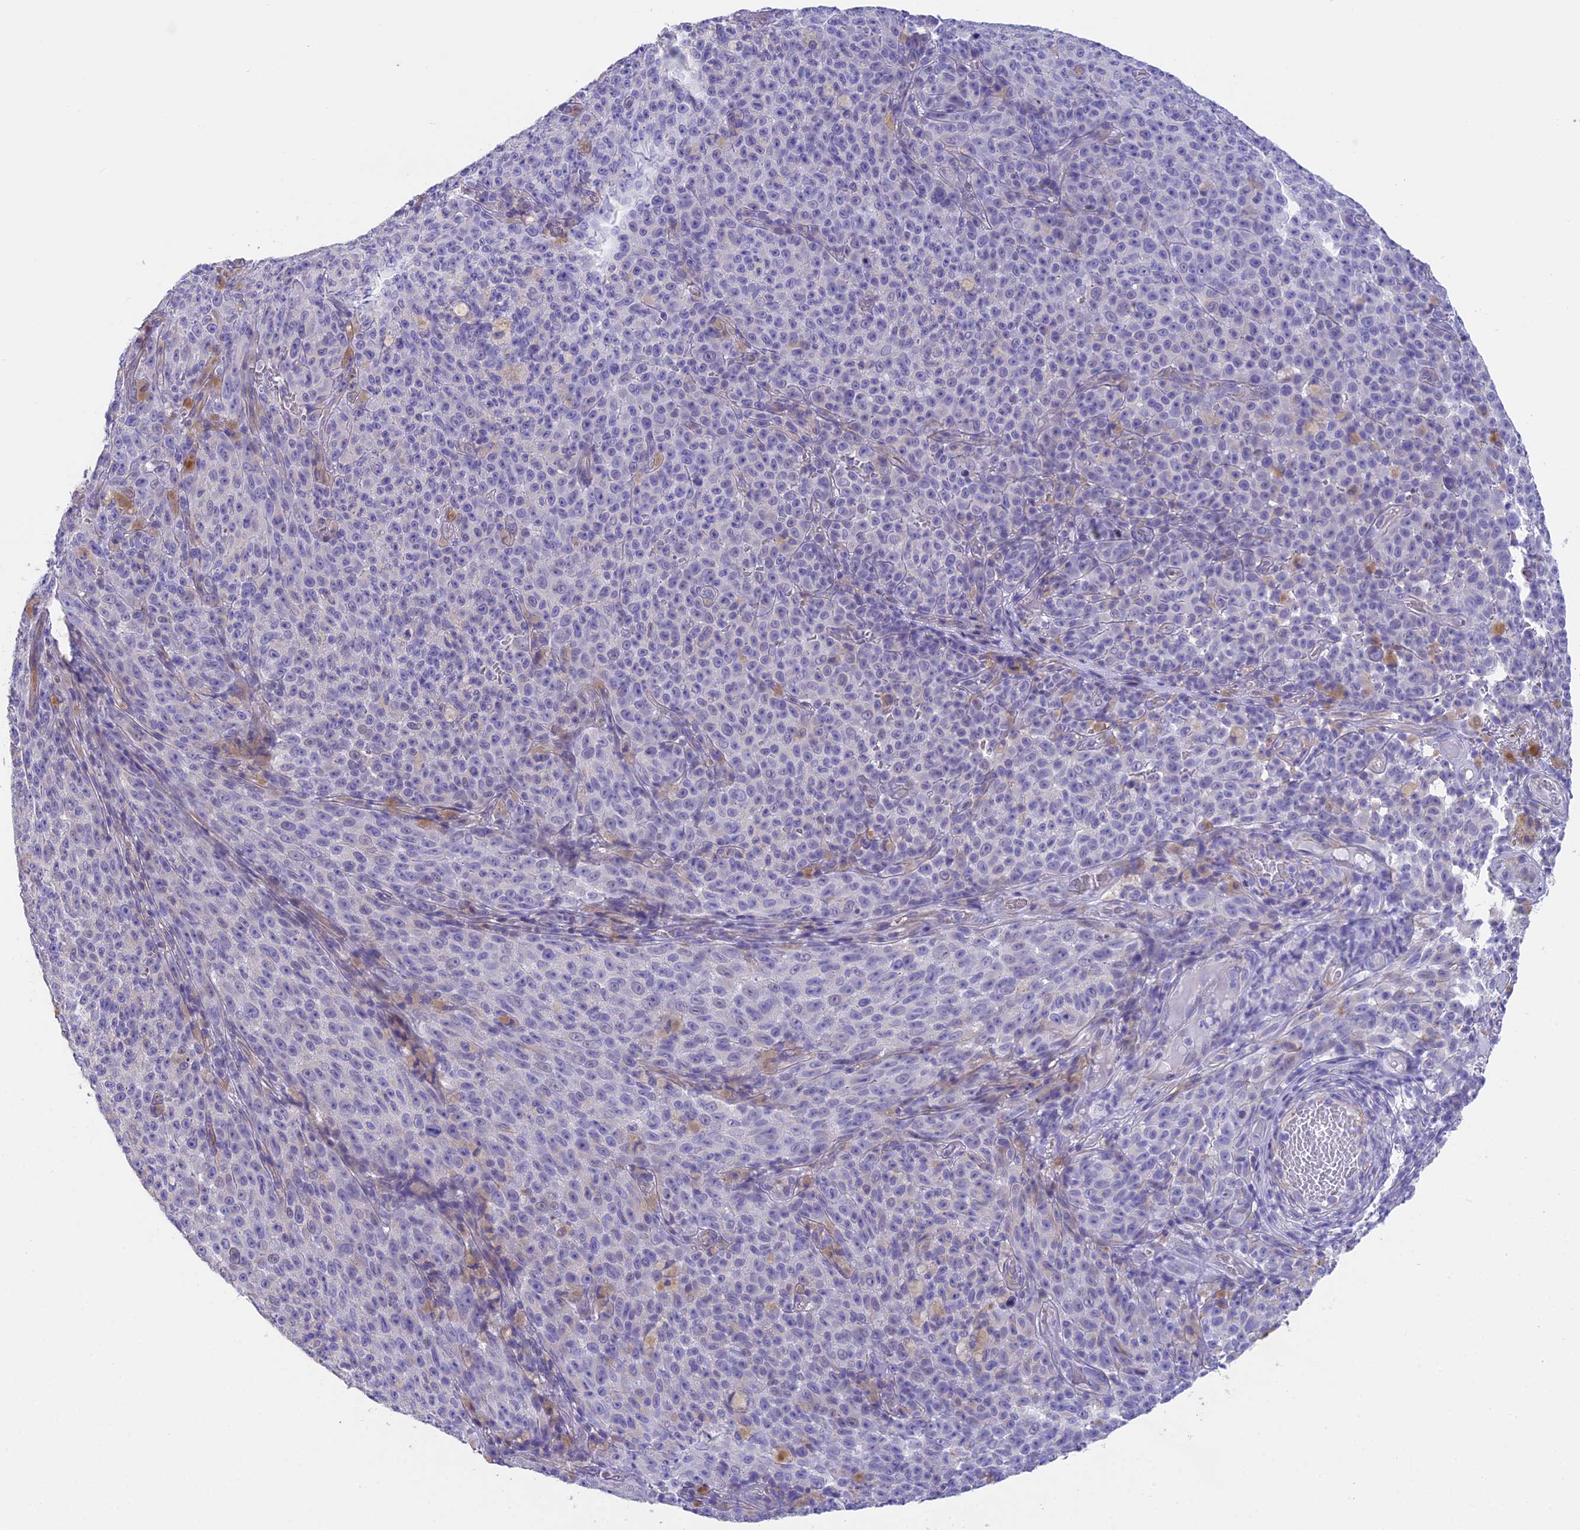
{"staining": {"intensity": "negative", "quantity": "none", "location": "none"}, "tissue": "melanoma", "cell_type": "Tumor cells", "image_type": "cancer", "snomed": [{"axis": "morphology", "description": "Malignant melanoma, NOS"}, {"axis": "topography", "description": "Skin"}], "caption": "A histopathology image of malignant melanoma stained for a protein exhibits no brown staining in tumor cells. (Stains: DAB immunohistochemistry with hematoxylin counter stain, Microscopy: brightfield microscopy at high magnification).", "gene": "TACSTD2", "patient": {"sex": "female", "age": 82}}